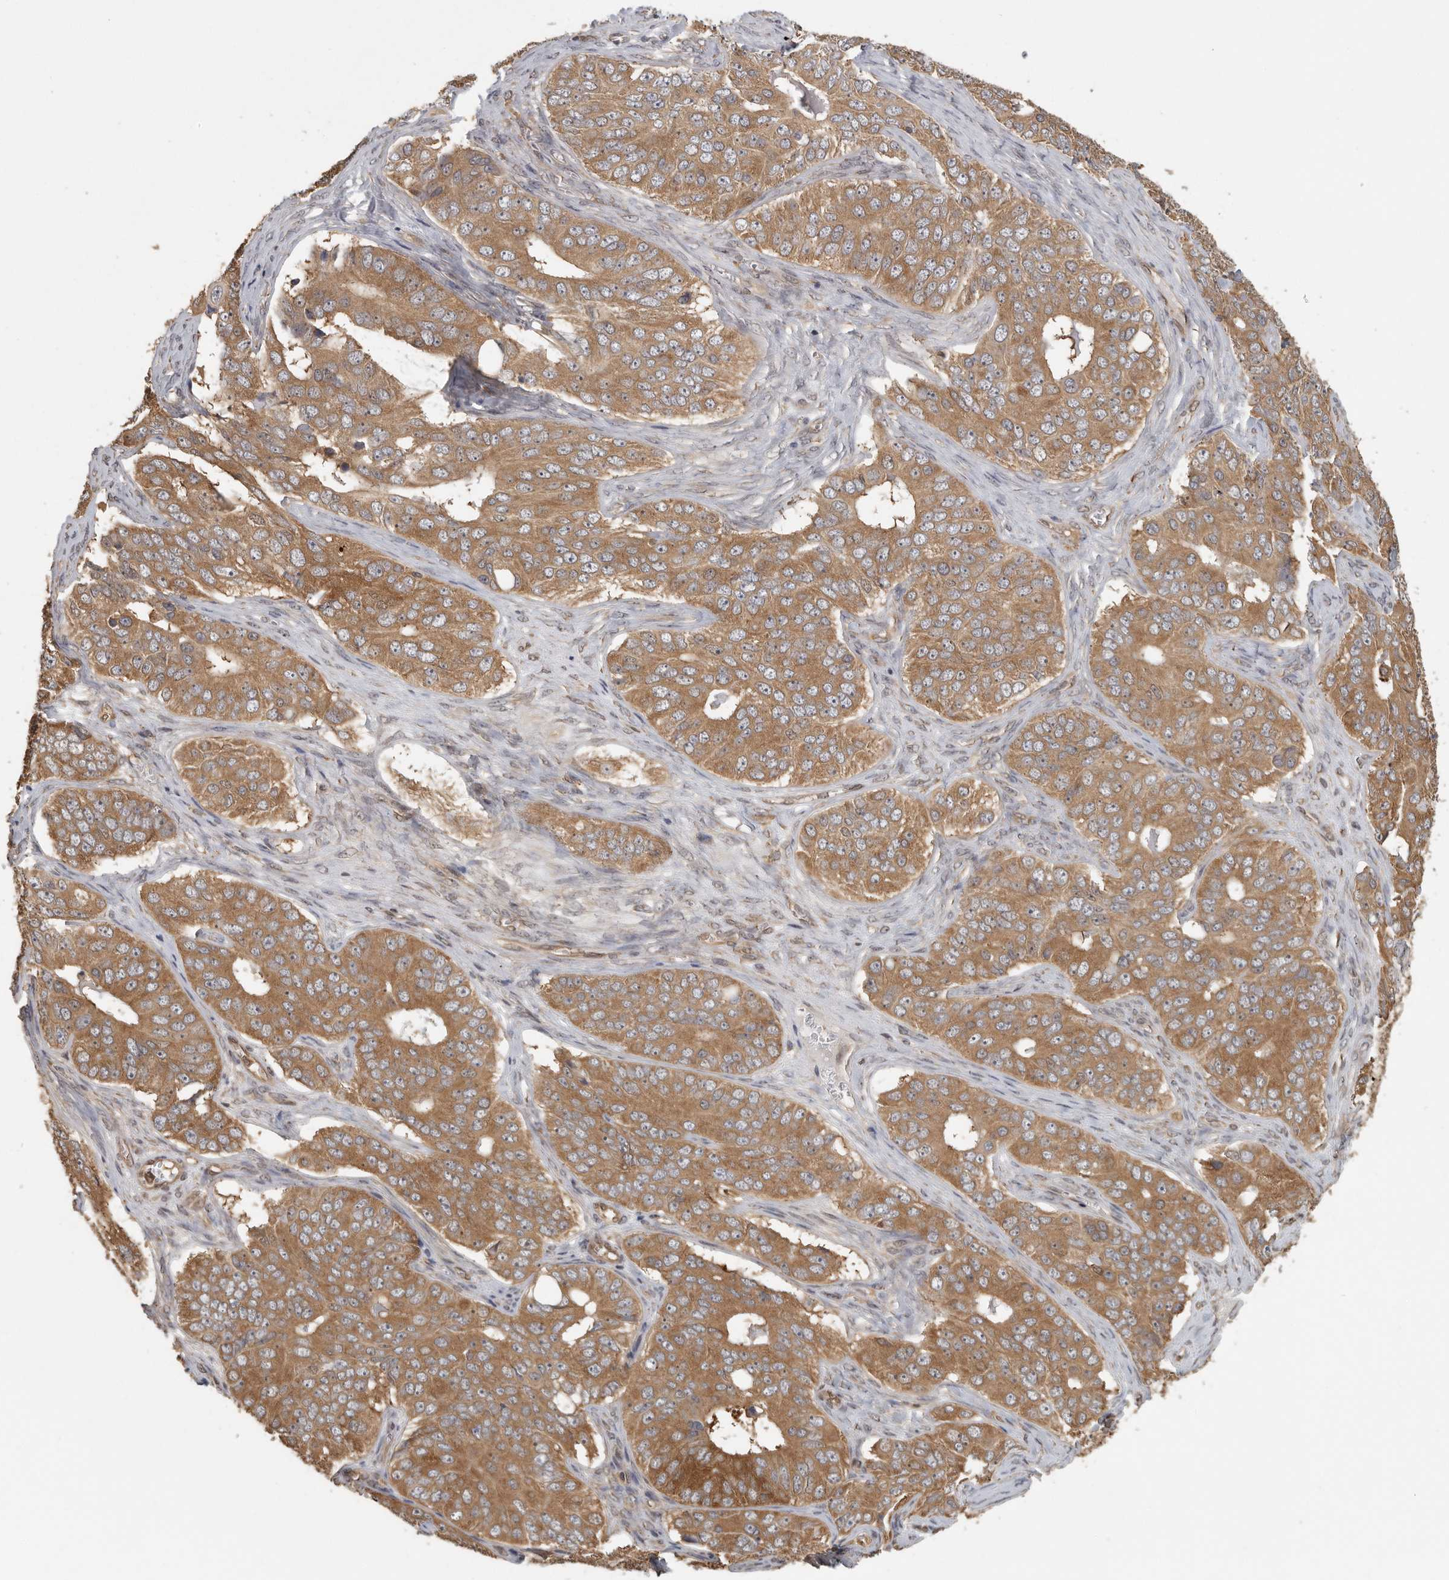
{"staining": {"intensity": "moderate", "quantity": ">75%", "location": "cytoplasmic/membranous"}, "tissue": "ovarian cancer", "cell_type": "Tumor cells", "image_type": "cancer", "snomed": [{"axis": "morphology", "description": "Carcinoma, endometroid"}, {"axis": "topography", "description": "Ovary"}], "caption": "IHC staining of ovarian cancer, which reveals medium levels of moderate cytoplasmic/membranous positivity in about >75% of tumor cells indicating moderate cytoplasmic/membranous protein positivity. The staining was performed using DAB (brown) for protein detection and nuclei were counterstained in hematoxylin (blue).", "gene": "CCT8", "patient": {"sex": "female", "age": 51}}